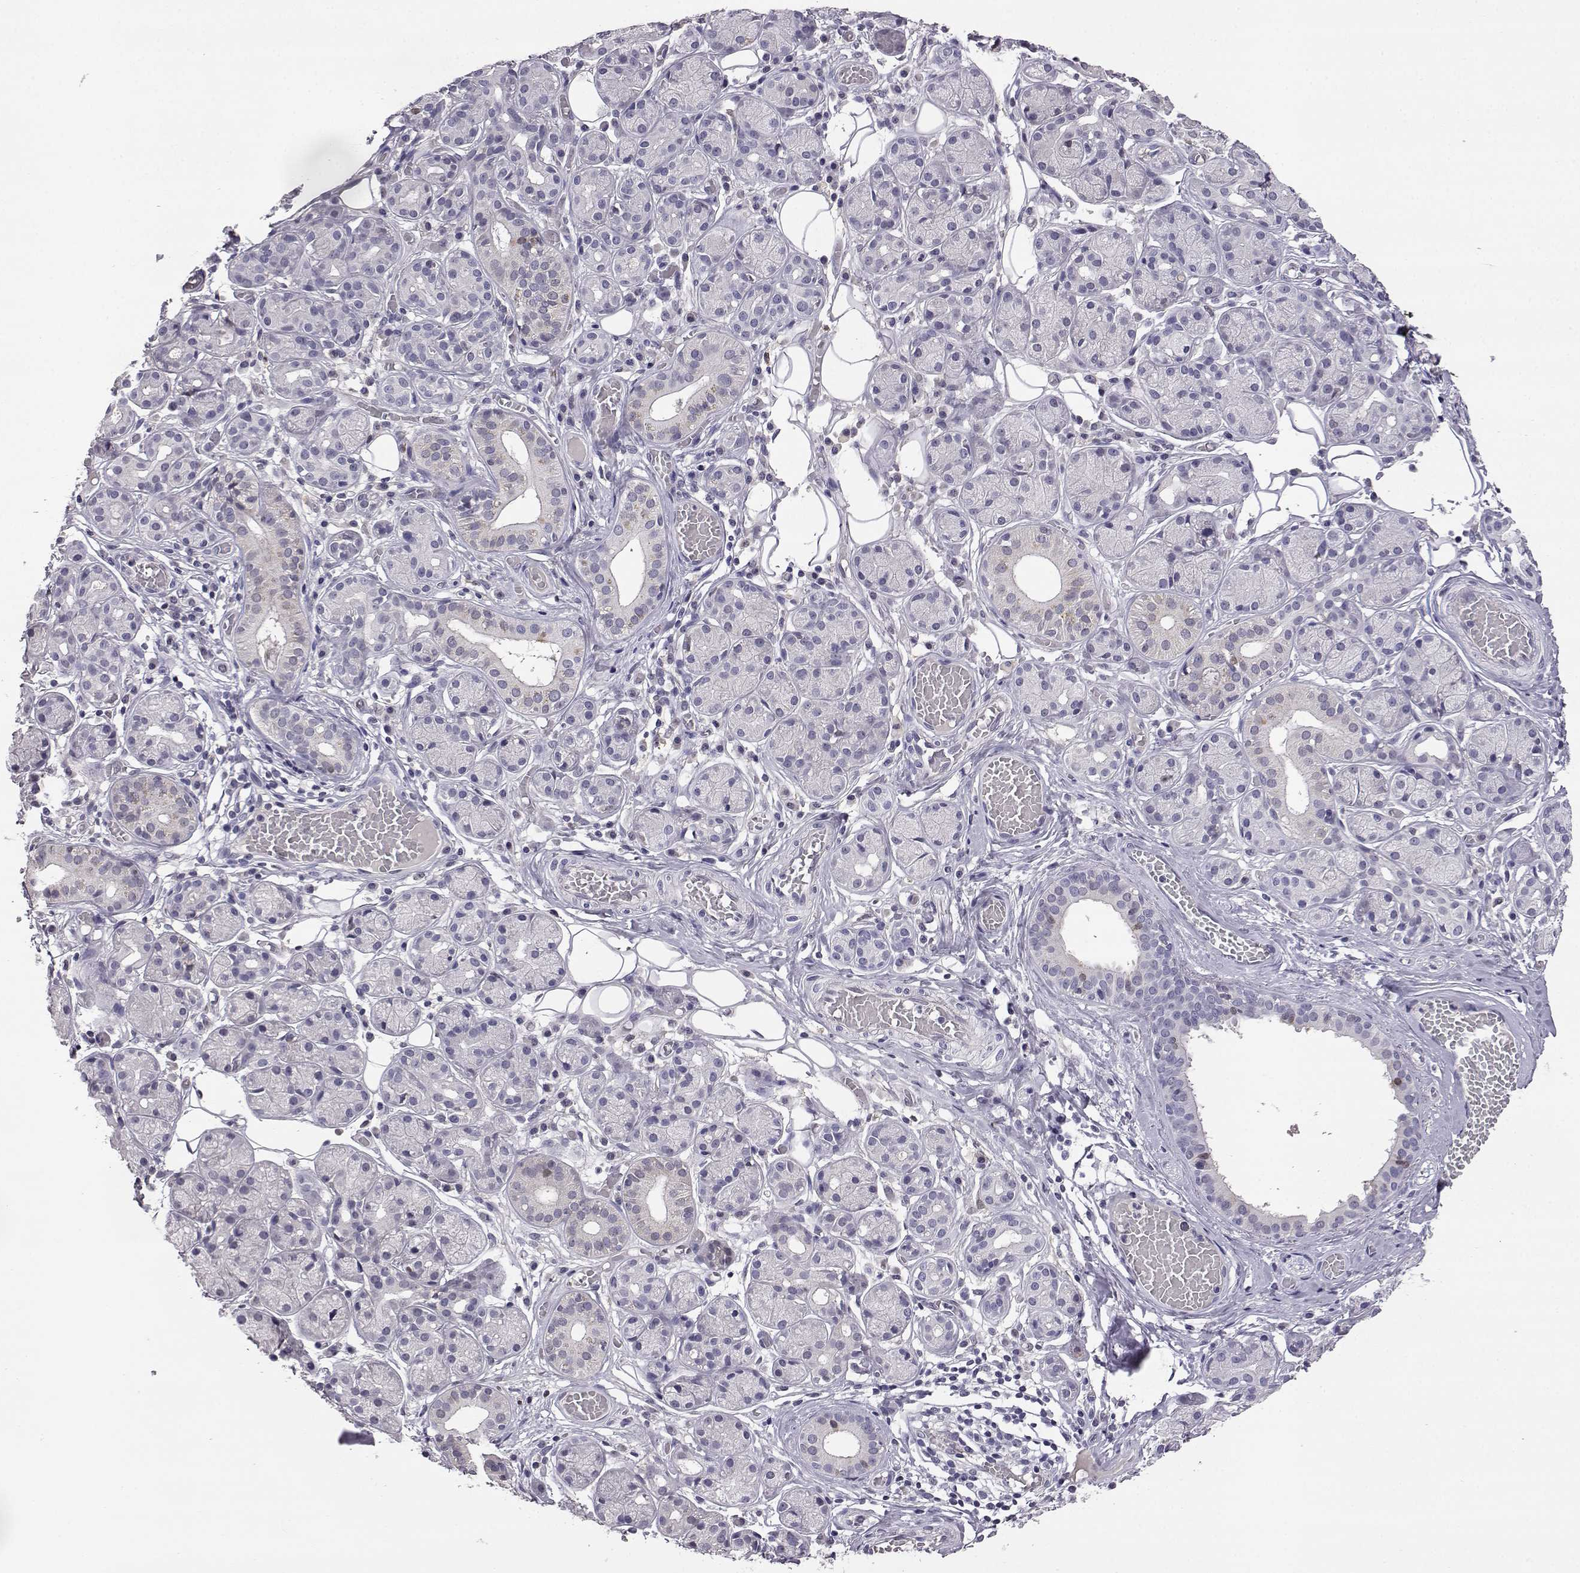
{"staining": {"intensity": "negative", "quantity": "none", "location": "none"}, "tissue": "salivary gland", "cell_type": "Glandular cells", "image_type": "normal", "snomed": [{"axis": "morphology", "description": "Normal tissue, NOS"}, {"axis": "topography", "description": "Salivary gland"}, {"axis": "topography", "description": "Peripheral nerve tissue"}], "caption": "IHC micrograph of benign salivary gland stained for a protein (brown), which exhibits no expression in glandular cells.", "gene": "AKR1B1", "patient": {"sex": "male", "age": 71}}